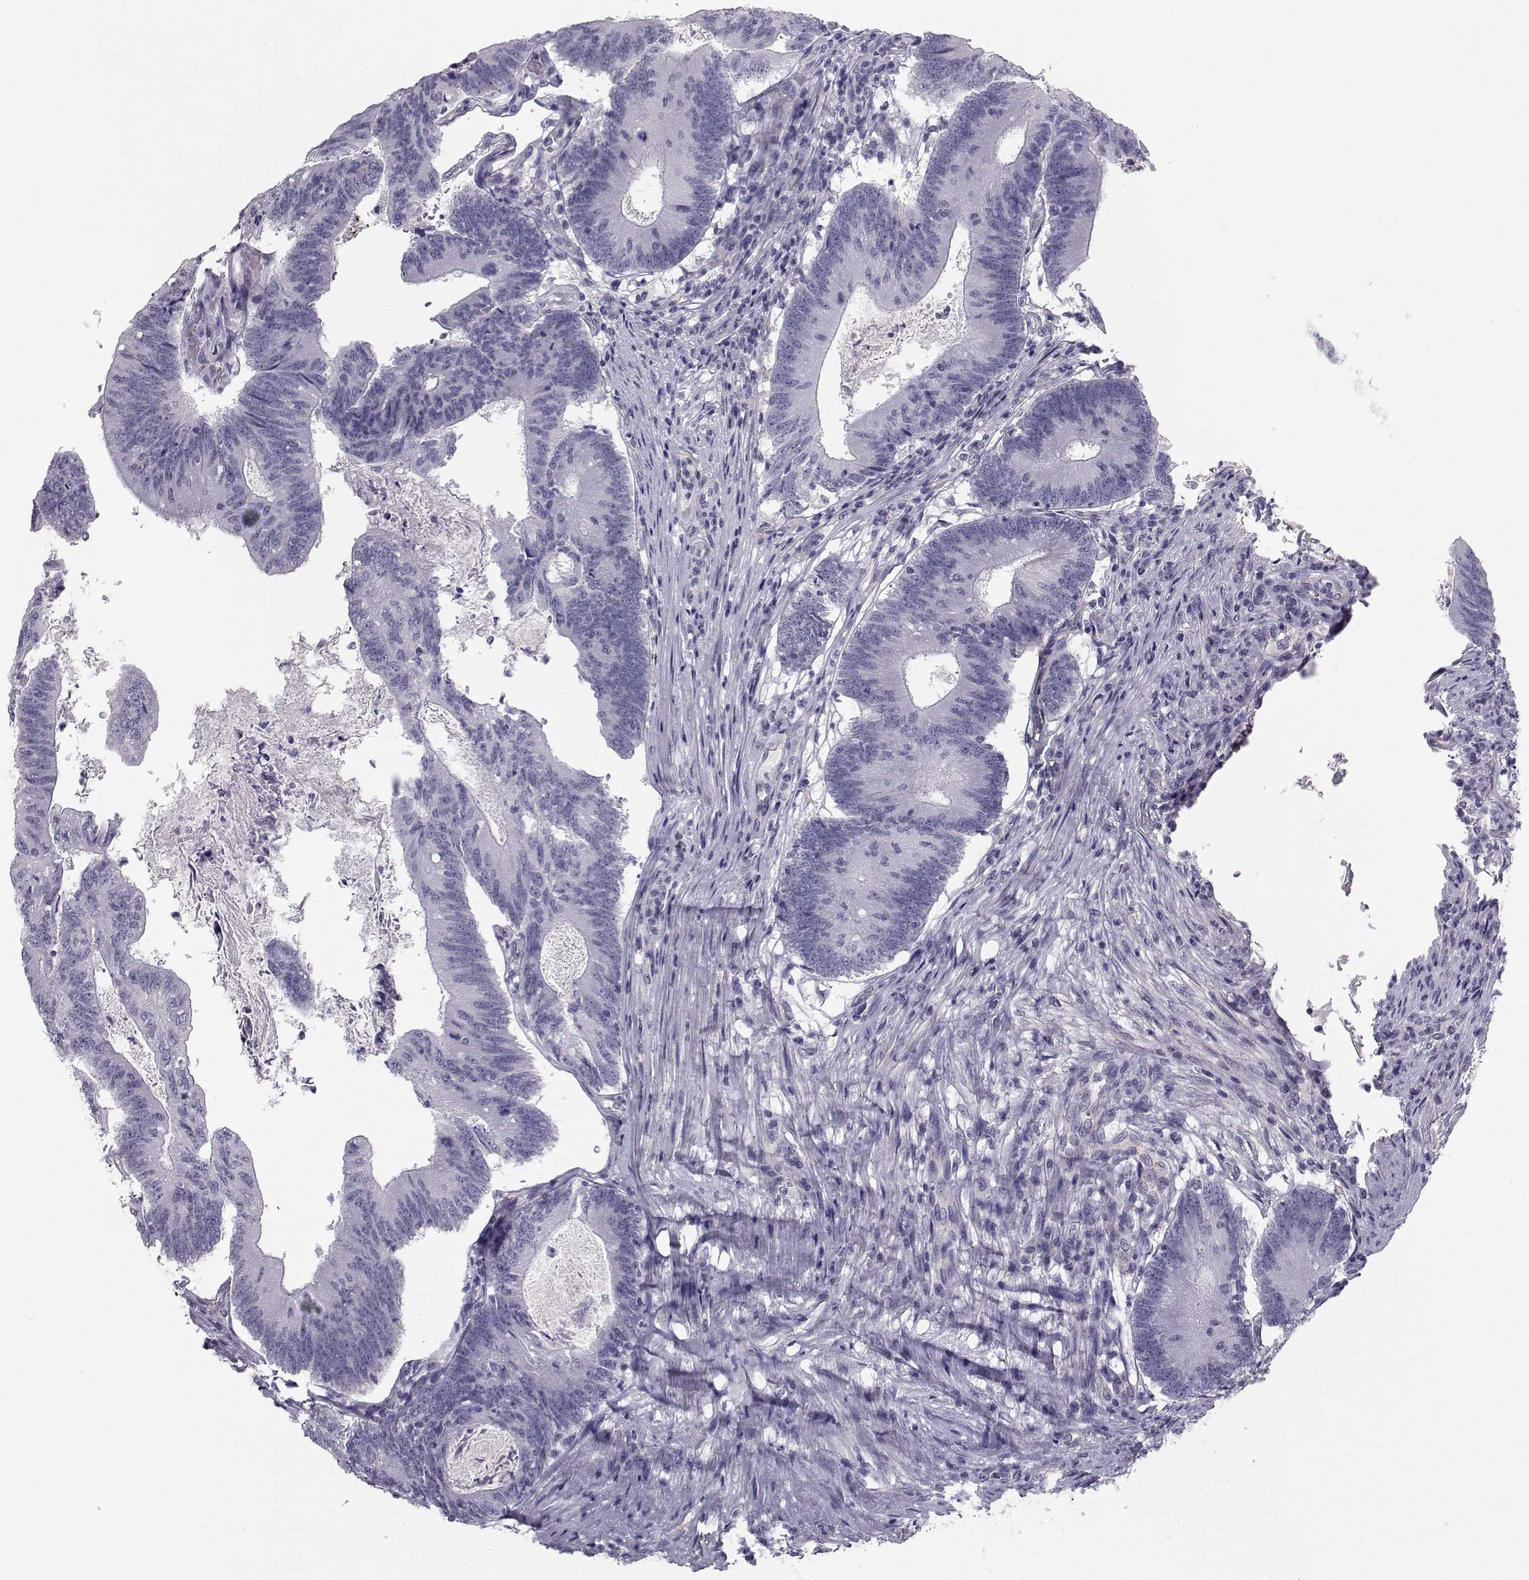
{"staining": {"intensity": "negative", "quantity": "none", "location": "none"}, "tissue": "colorectal cancer", "cell_type": "Tumor cells", "image_type": "cancer", "snomed": [{"axis": "morphology", "description": "Adenocarcinoma, NOS"}, {"axis": "topography", "description": "Colon"}], "caption": "A photomicrograph of colorectal cancer (adenocarcinoma) stained for a protein shows no brown staining in tumor cells.", "gene": "SPDYE4", "patient": {"sex": "female", "age": 70}}